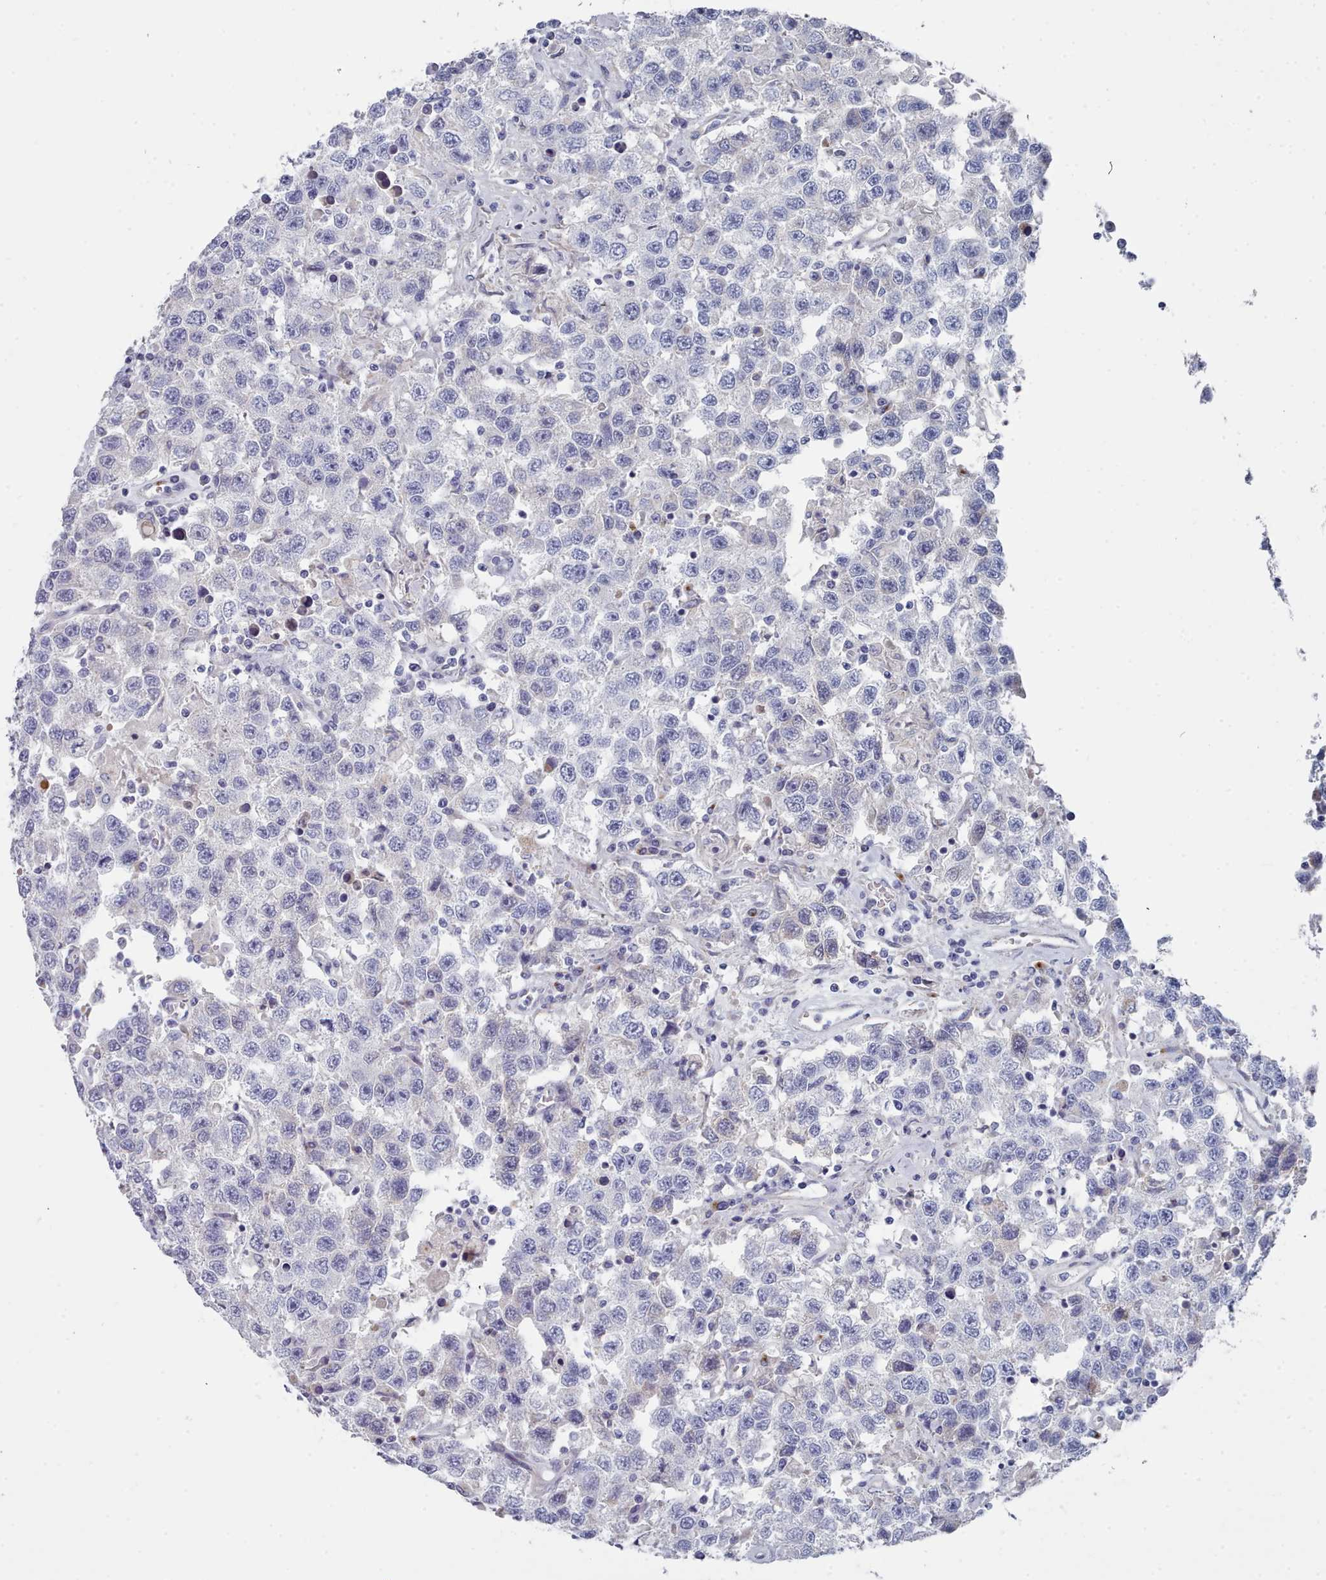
{"staining": {"intensity": "negative", "quantity": "none", "location": "none"}, "tissue": "testis cancer", "cell_type": "Tumor cells", "image_type": "cancer", "snomed": [{"axis": "morphology", "description": "Seminoma, NOS"}, {"axis": "topography", "description": "Testis"}], "caption": "Tumor cells show no significant positivity in seminoma (testis).", "gene": "PDE4C", "patient": {"sex": "male", "age": 41}}